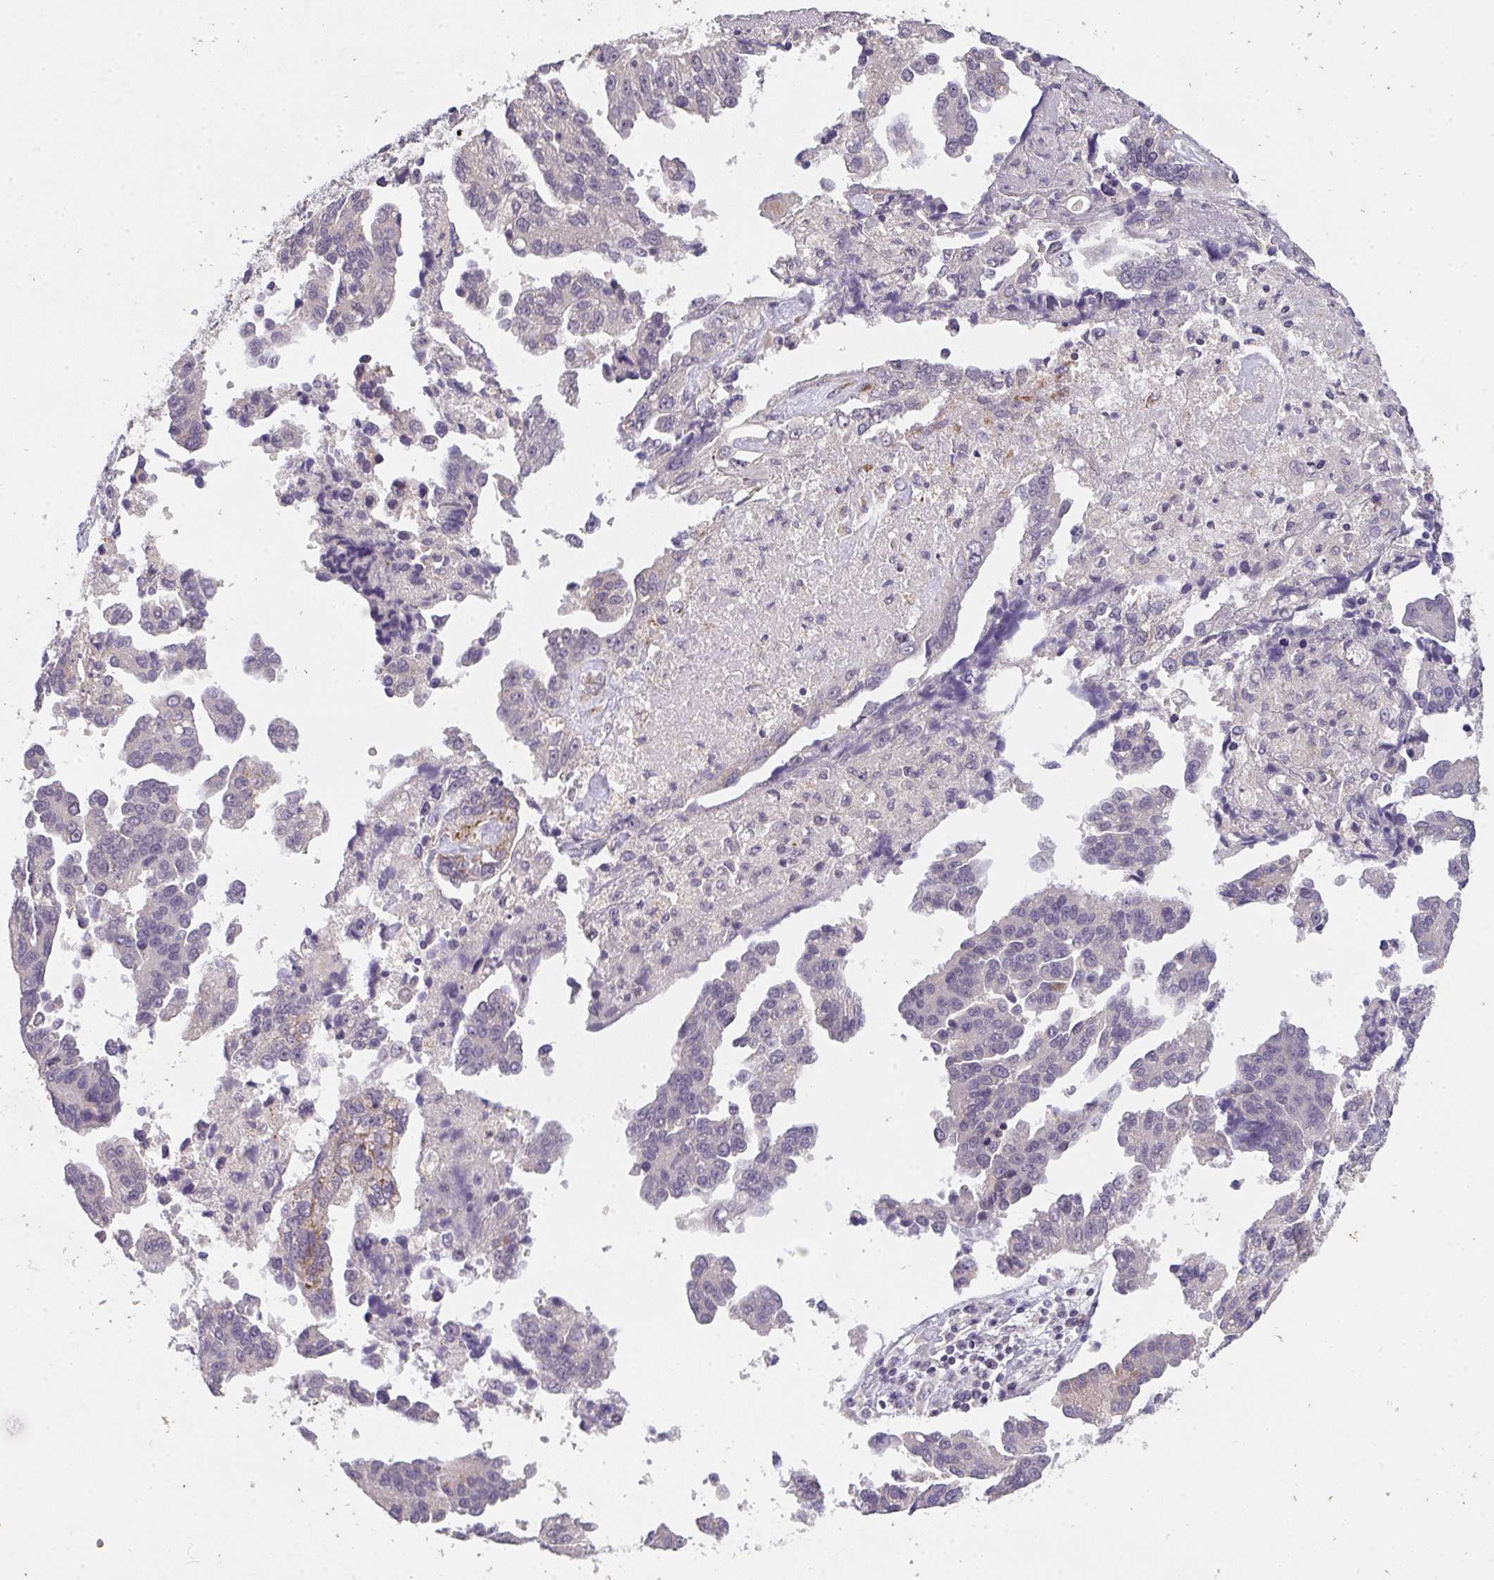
{"staining": {"intensity": "weak", "quantity": "<25%", "location": "cytoplasmic/membranous"}, "tissue": "ovarian cancer", "cell_type": "Tumor cells", "image_type": "cancer", "snomed": [{"axis": "morphology", "description": "Cystadenocarcinoma, serous, NOS"}, {"axis": "topography", "description": "Ovary"}], "caption": "The immunohistochemistry (IHC) photomicrograph has no significant staining in tumor cells of ovarian cancer tissue. Brightfield microscopy of immunohistochemistry stained with DAB (3,3'-diaminobenzidine) (brown) and hematoxylin (blue), captured at high magnification.", "gene": "TMEM219", "patient": {"sex": "female", "age": 75}}